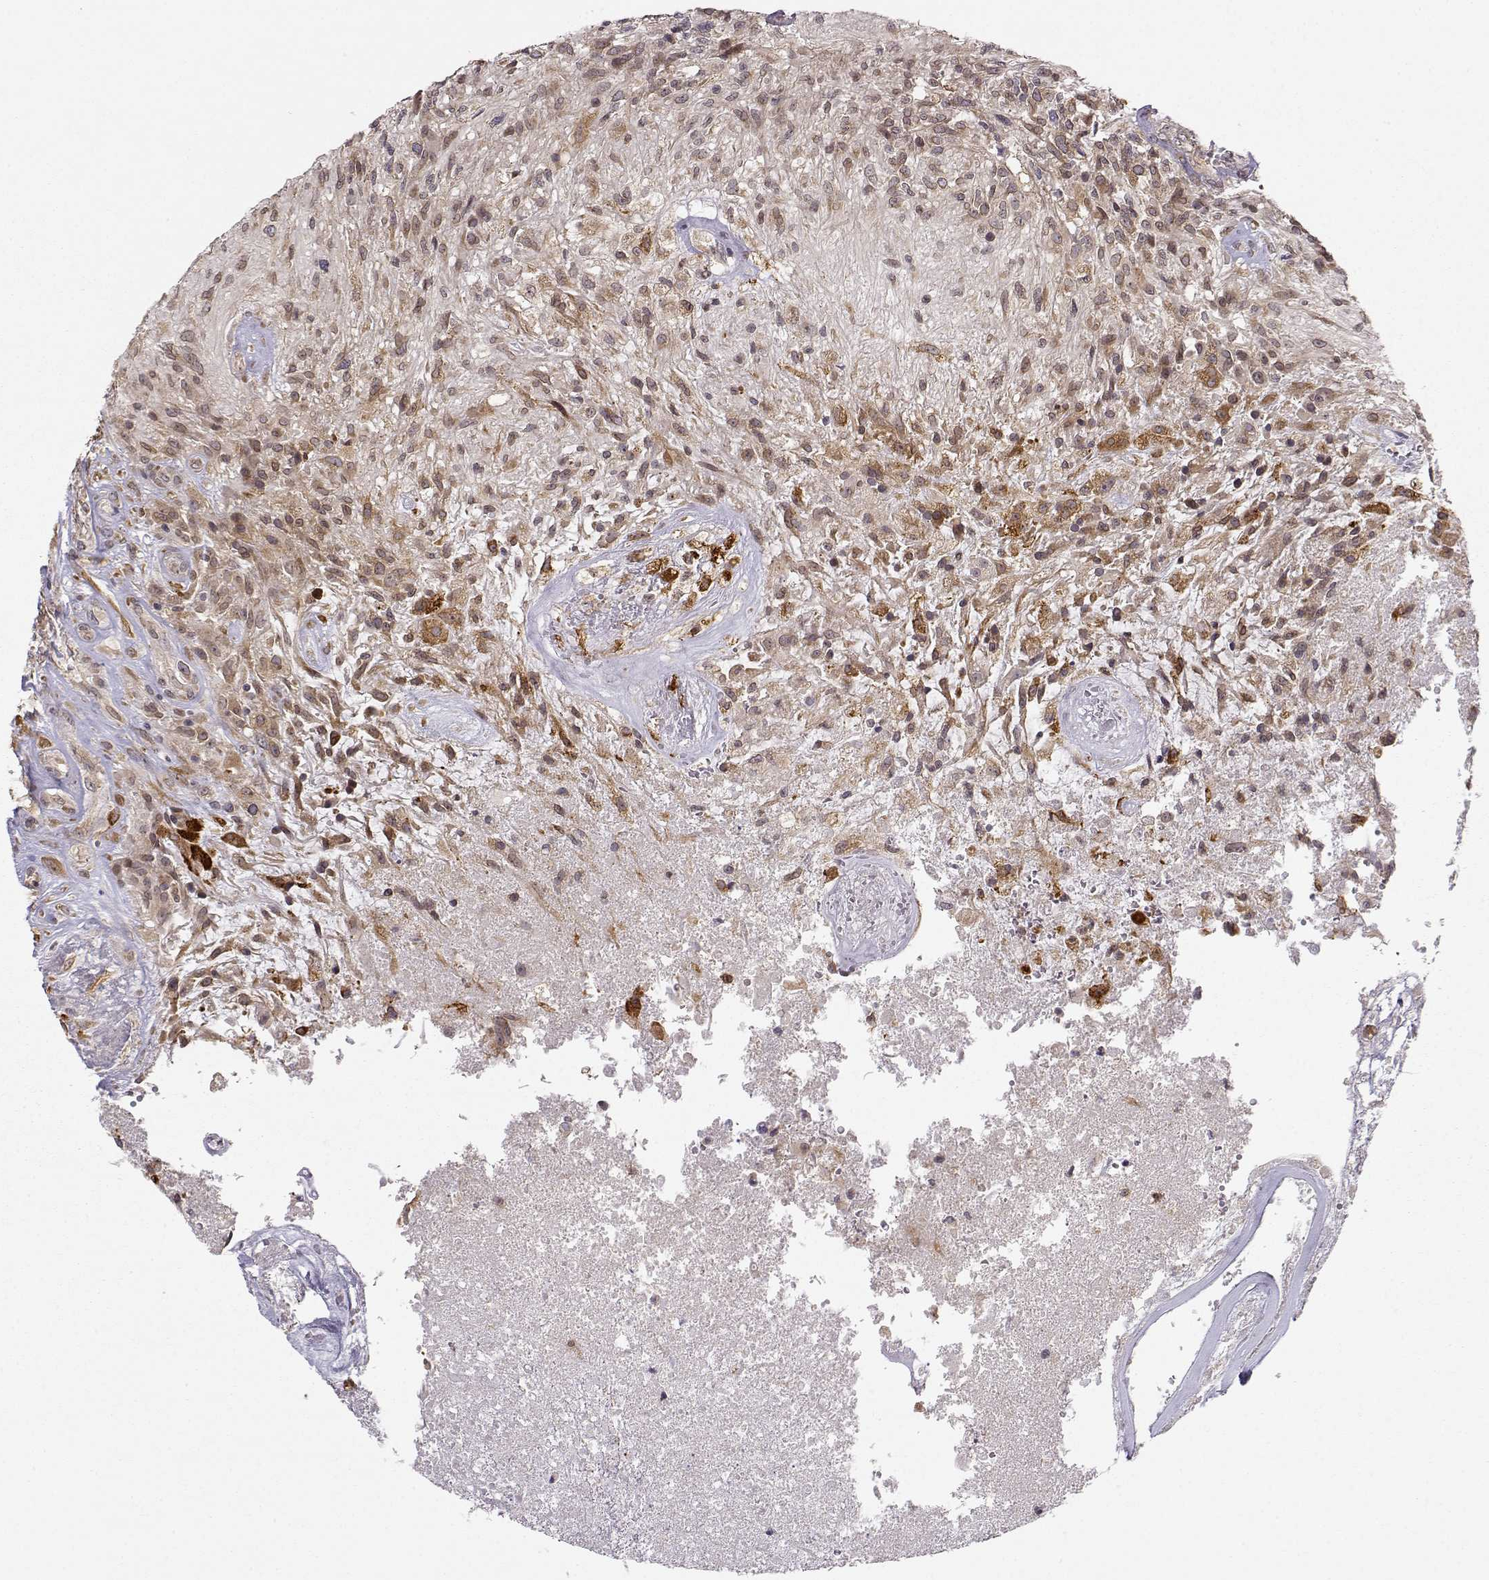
{"staining": {"intensity": "moderate", "quantity": "<25%", "location": "cytoplasmic/membranous"}, "tissue": "glioma", "cell_type": "Tumor cells", "image_type": "cancer", "snomed": [{"axis": "morphology", "description": "Glioma, malignant, High grade"}, {"axis": "topography", "description": "Brain"}], "caption": "Protein staining of high-grade glioma (malignant) tissue exhibits moderate cytoplasmic/membranous positivity in about <25% of tumor cells.", "gene": "ERGIC2", "patient": {"sex": "male", "age": 56}}